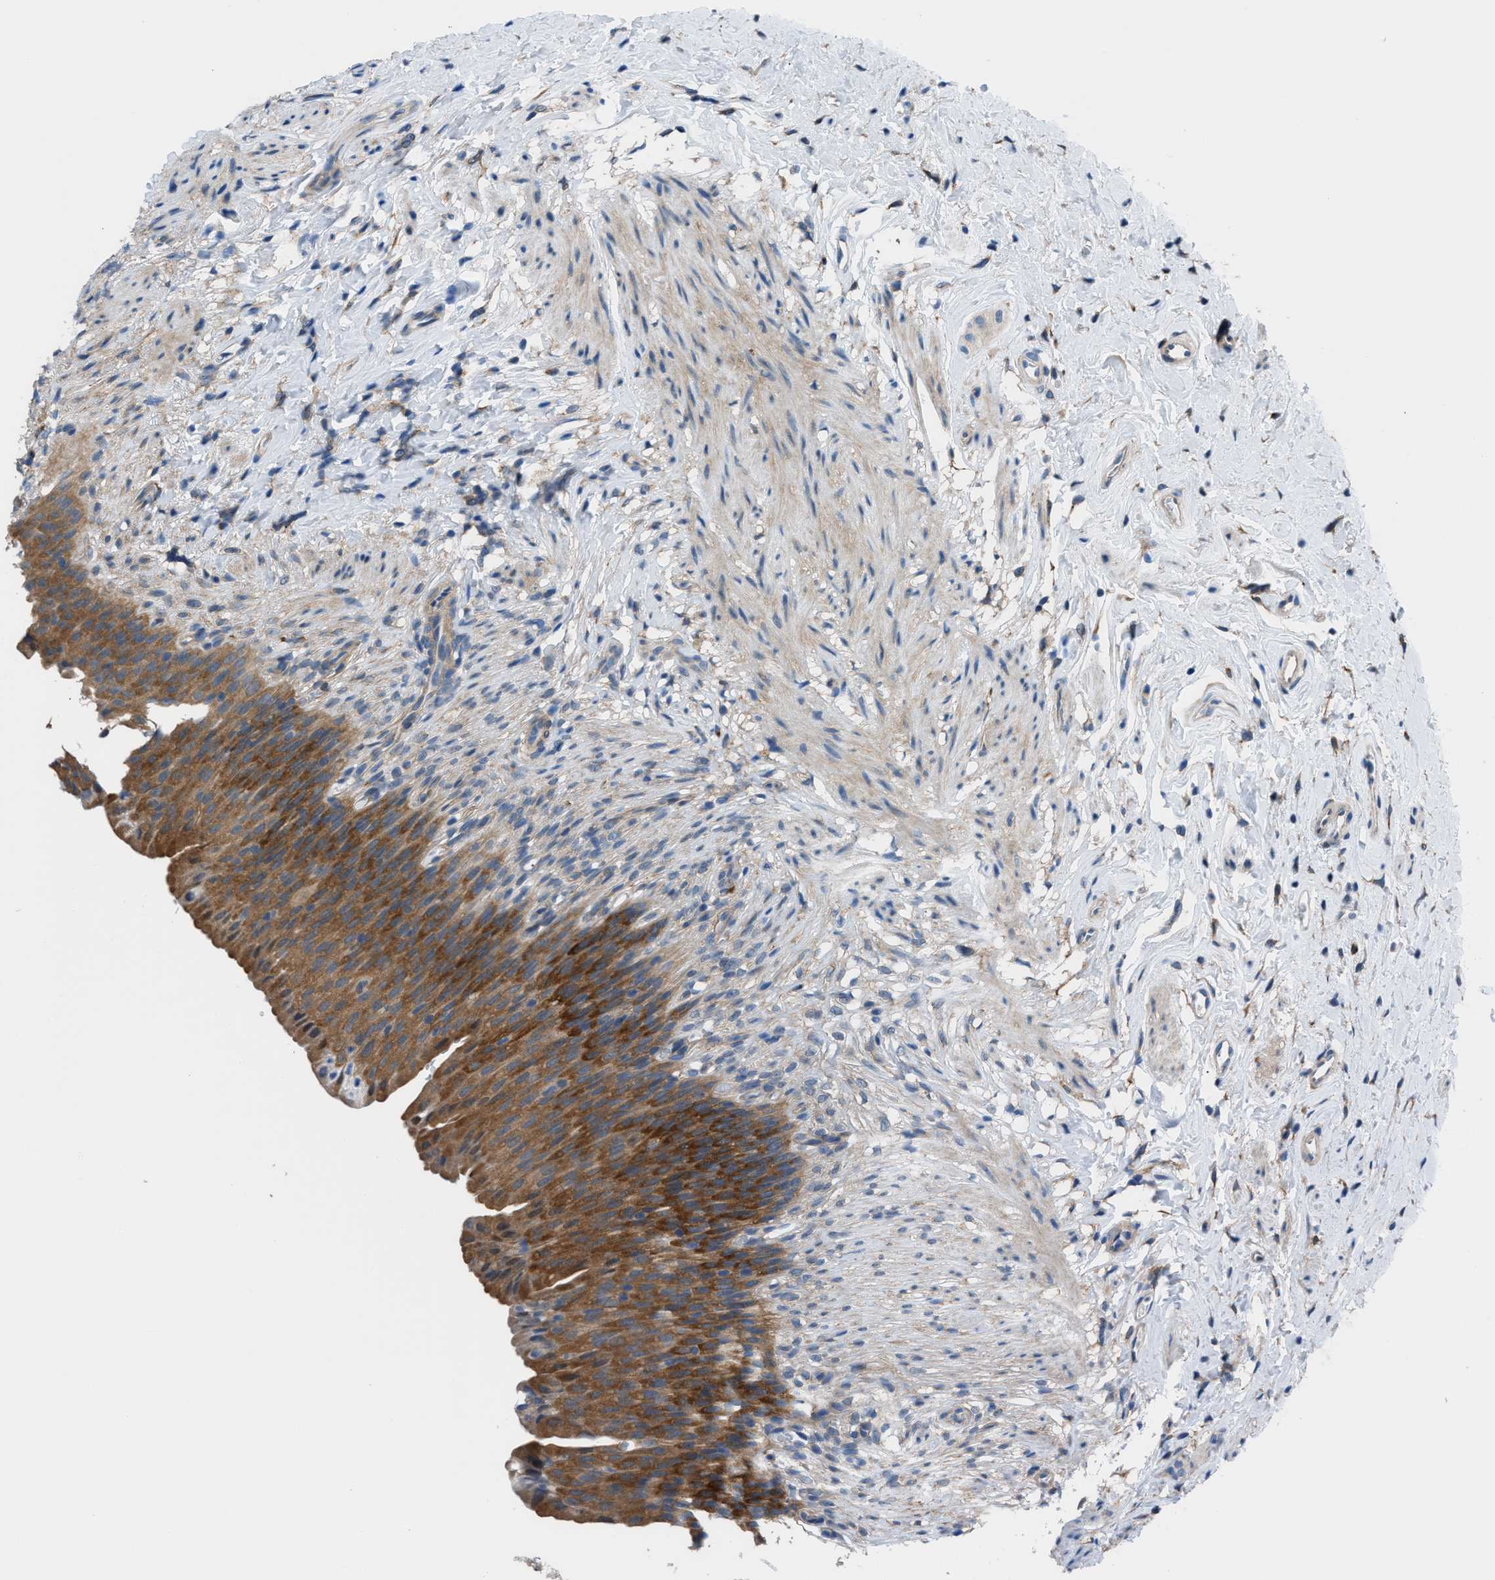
{"staining": {"intensity": "strong", "quantity": ">75%", "location": "cytoplasmic/membranous"}, "tissue": "urinary bladder", "cell_type": "Urothelial cells", "image_type": "normal", "snomed": [{"axis": "morphology", "description": "Normal tissue, NOS"}, {"axis": "topography", "description": "Urinary bladder"}], "caption": "Immunohistochemistry photomicrograph of normal human urinary bladder stained for a protein (brown), which demonstrates high levels of strong cytoplasmic/membranous expression in approximately >75% of urothelial cells.", "gene": "TMEM45B", "patient": {"sex": "female", "age": 79}}